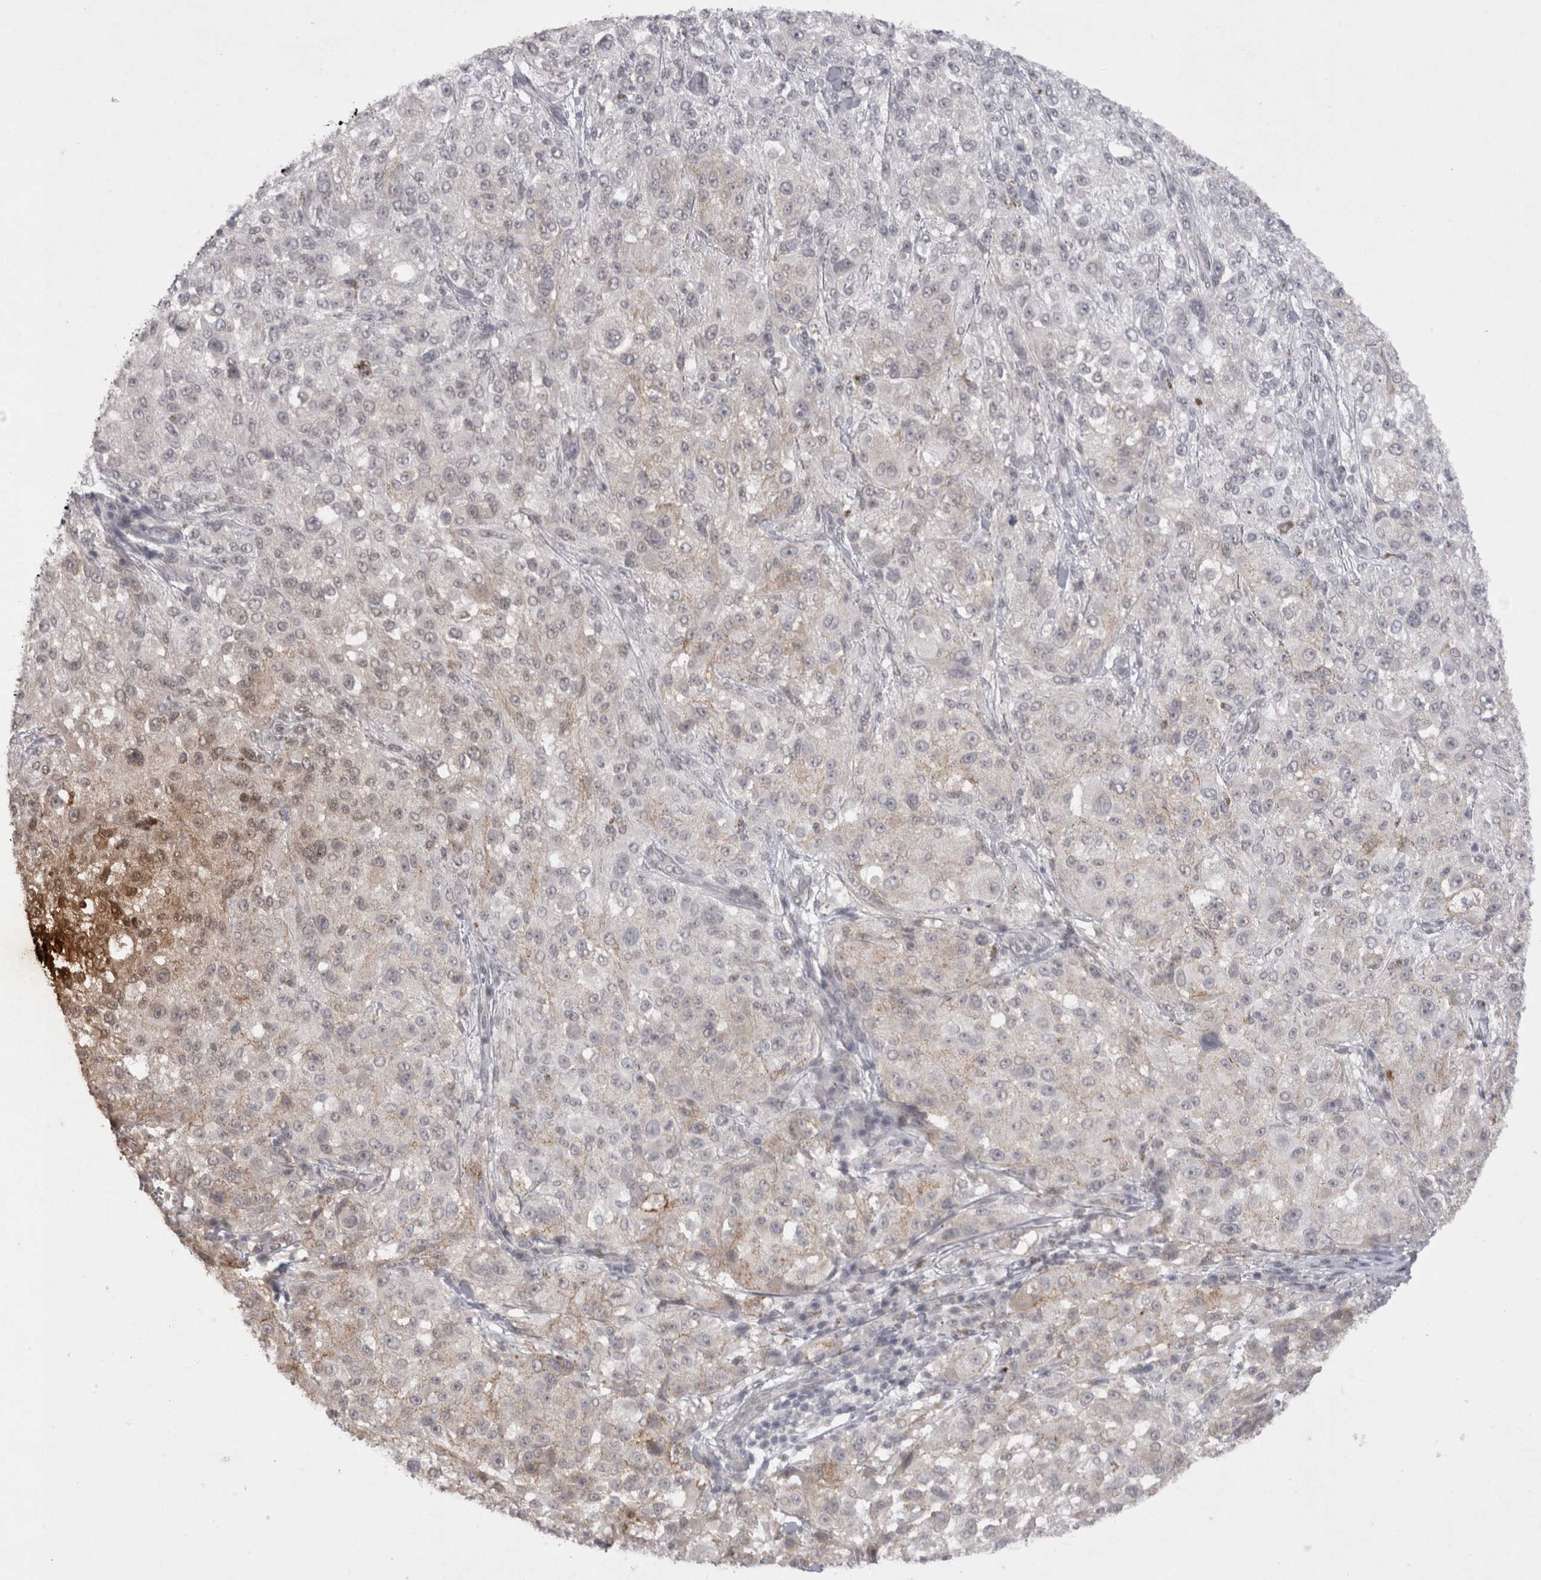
{"staining": {"intensity": "weak", "quantity": "<25%", "location": "cytoplasmic/membranous"}, "tissue": "melanoma", "cell_type": "Tumor cells", "image_type": "cancer", "snomed": [{"axis": "morphology", "description": "Necrosis, NOS"}, {"axis": "morphology", "description": "Malignant melanoma, NOS"}, {"axis": "topography", "description": "Skin"}], "caption": "Immunohistochemical staining of melanoma displays no significant staining in tumor cells.", "gene": "DDX4", "patient": {"sex": "female", "age": 87}}